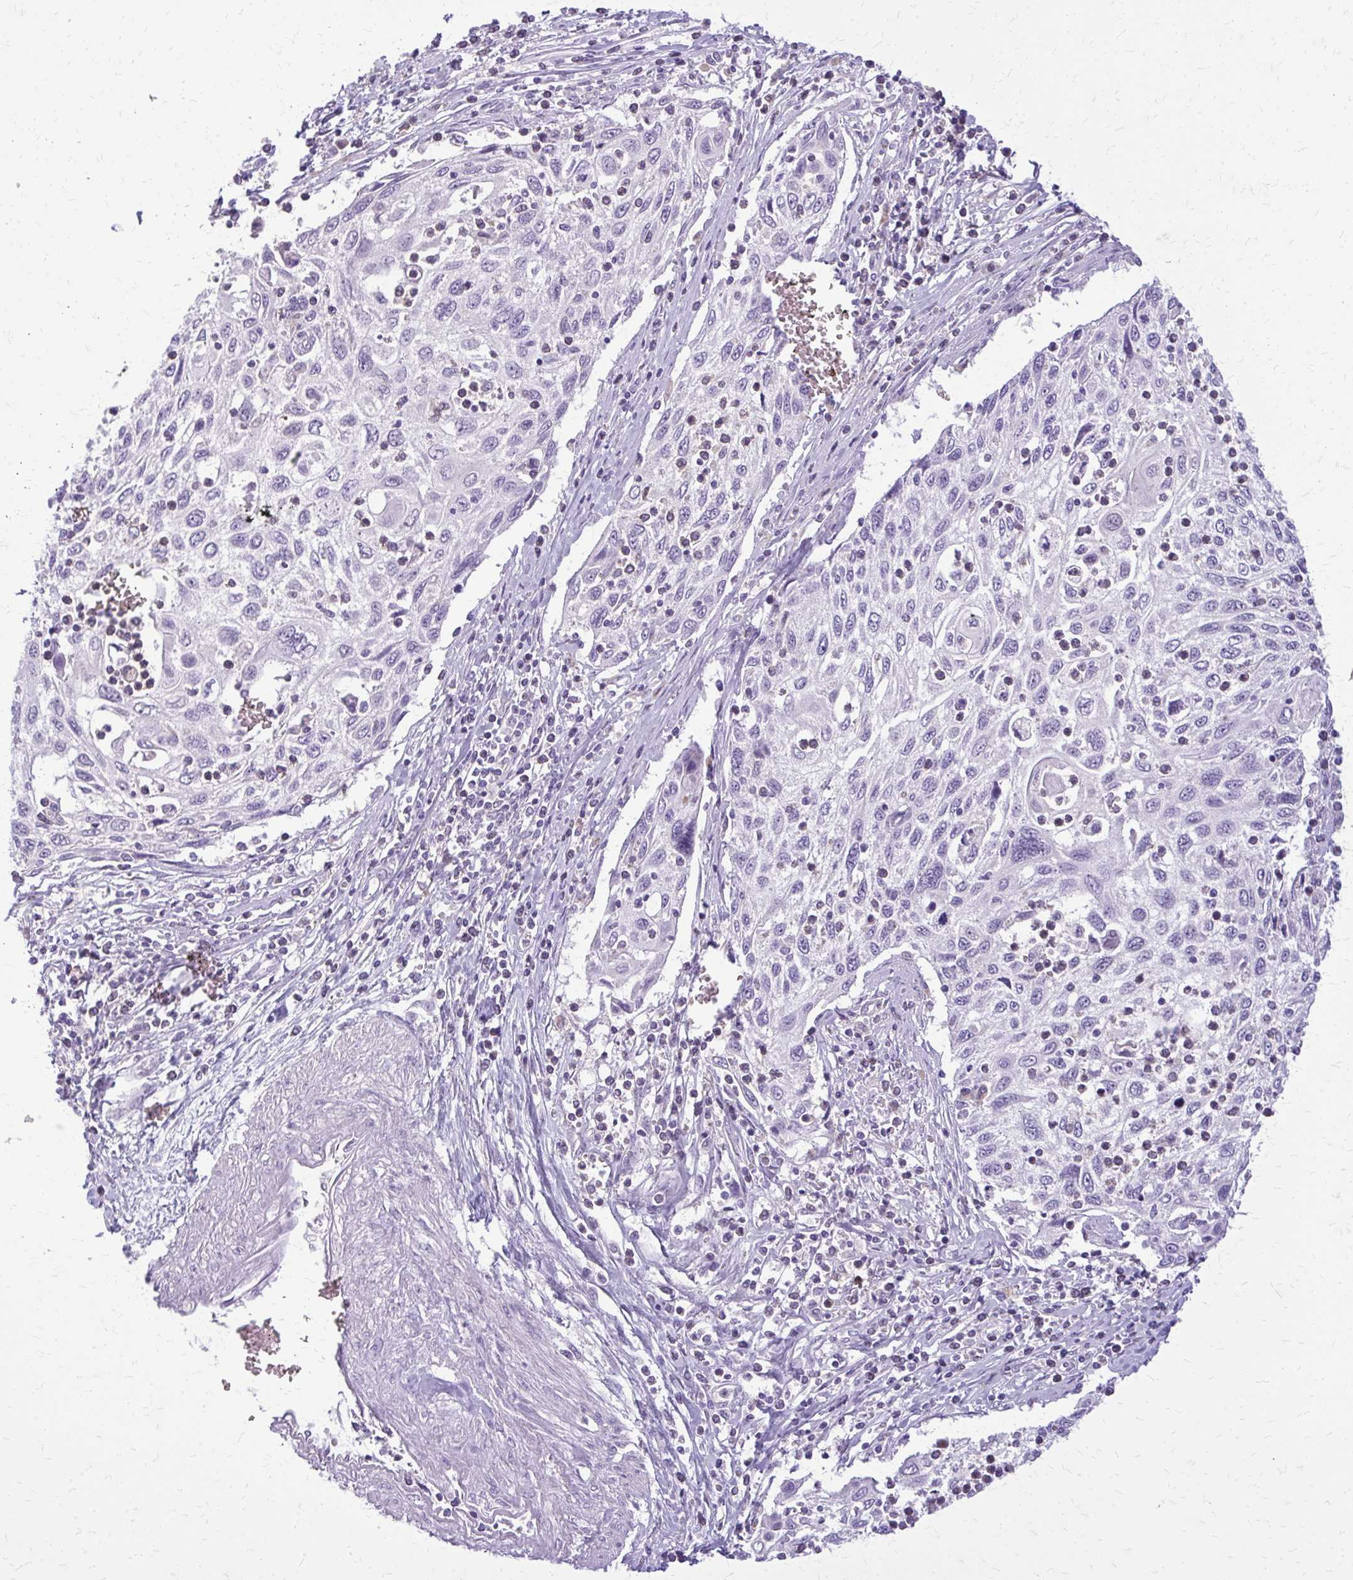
{"staining": {"intensity": "negative", "quantity": "none", "location": "none"}, "tissue": "cervical cancer", "cell_type": "Tumor cells", "image_type": "cancer", "snomed": [{"axis": "morphology", "description": "Squamous cell carcinoma, NOS"}, {"axis": "topography", "description": "Cervix"}], "caption": "This is a histopathology image of immunohistochemistry staining of cervical squamous cell carcinoma, which shows no expression in tumor cells.", "gene": "GLRX", "patient": {"sex": "female", "age": 70}}